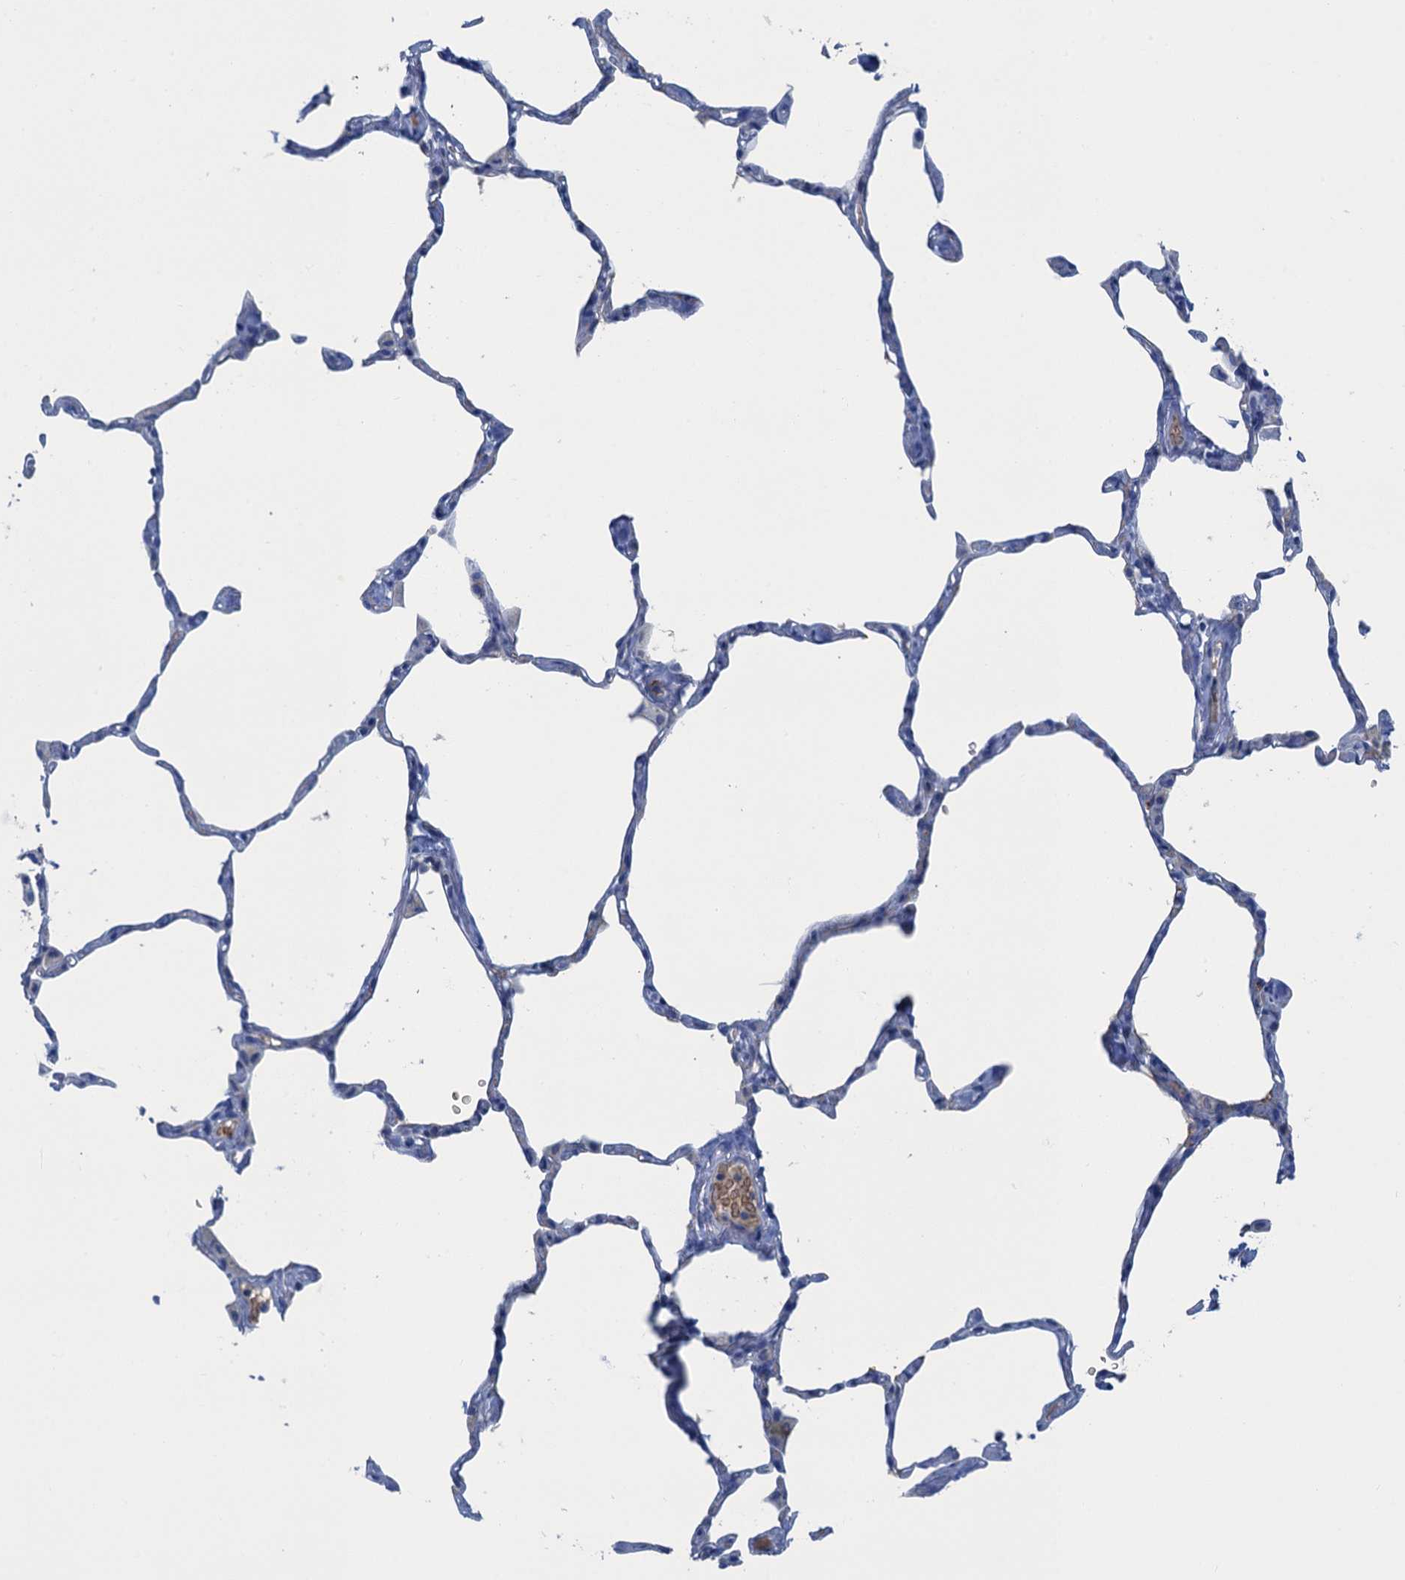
{"staining": {"intensity": "negative", "quantity": "none", "location": "none"}, "tissue": "lung", "cell_type": "Alveolar cells", "image_type": "normal", "snomed": [{"axis": "morphology", "description": "Normal tissue, NOS"}, {"axis": "topography", "description": "Lung"}], "caption": "Human lung stained for a protein using IHC shows no expression in alveolar cells.", "gene": "MYADML2", "patient": {"sex": "male", "age": 65}}